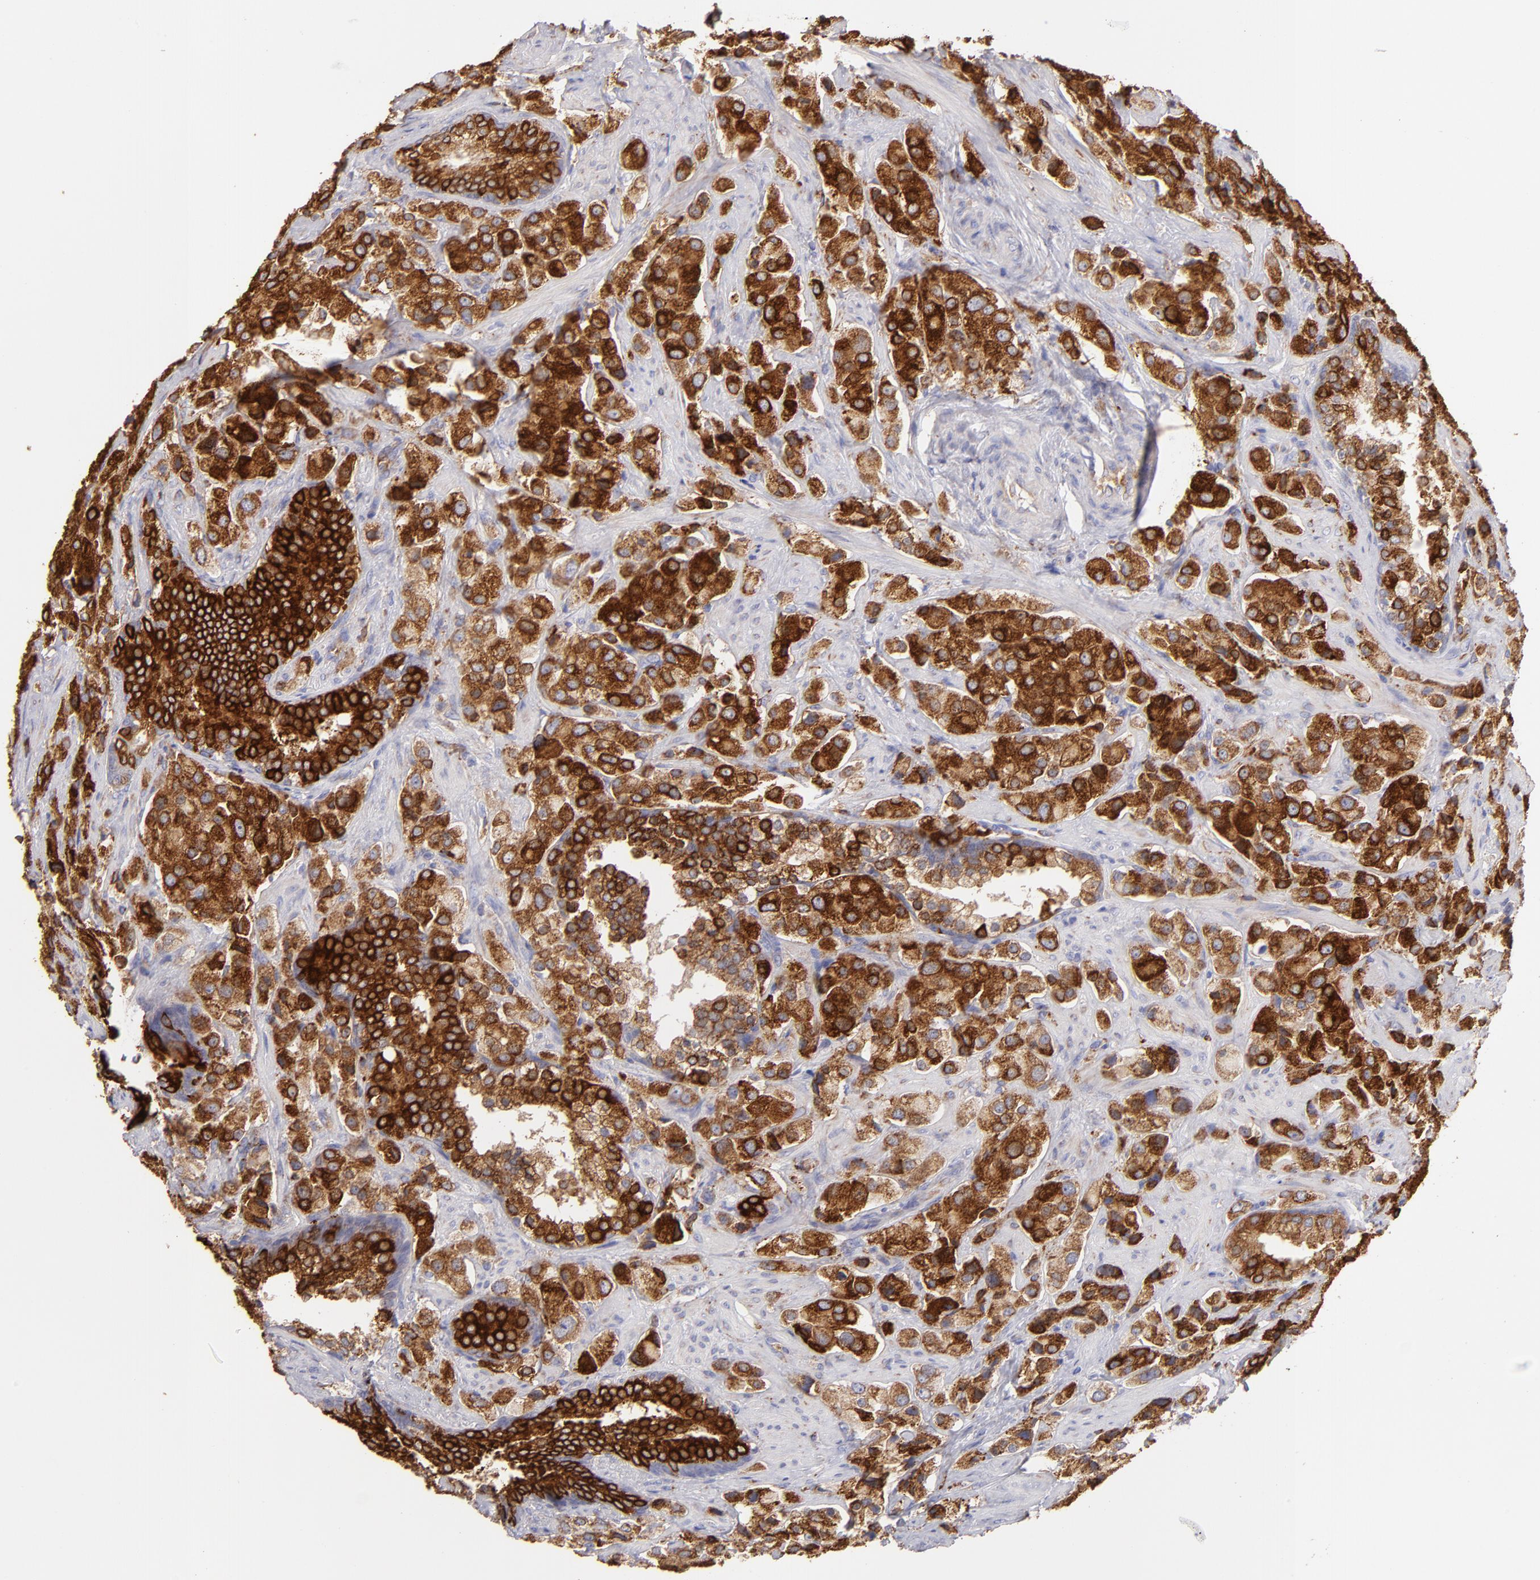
{"staining": {"intensity": "strong", "quantity": ">75%", "location": "cytoplasmic/membranous"}, "tissue": "prostate cancer", "cell_type": "Tumor cells", "image_type": "cancer", "snomed": [{"axis": "morphology", "description": "Adenocarcinoma, Medium grade"}, {"axis": "topography", "description": "Prostate"}], "caption": "Immunohistochemistry (IHC) photomicrograph of prostate cancer stained for a protein (brown), which reveals high levels of strong cytoplasmic/membranous positivity in approximately >75% of tumor cells.", "gene": "ENTPD5", "patient": {"sex": "male", "age": 70}}